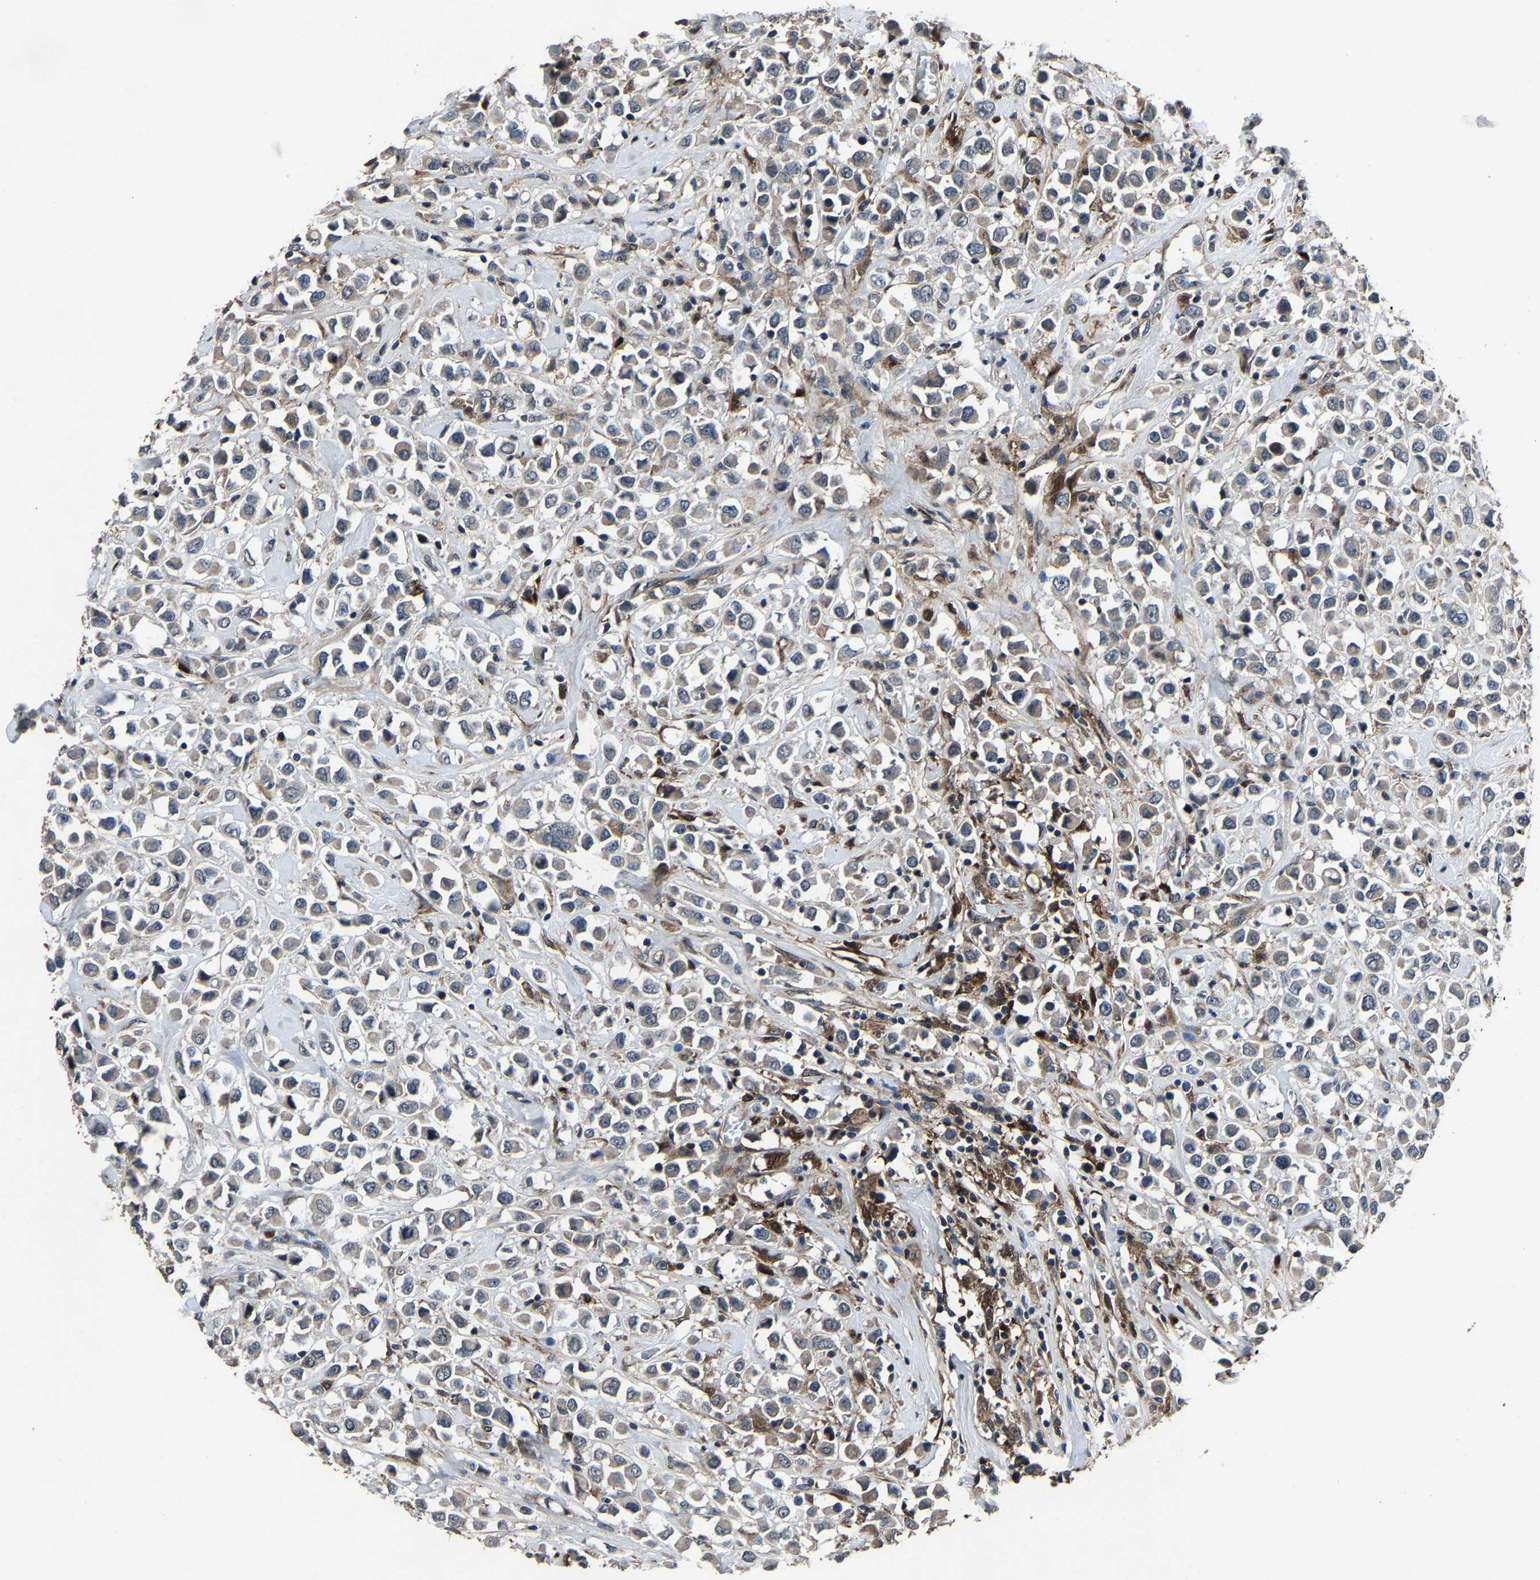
{"staining": {"intensity": "weak", "quantity": "<25%", "location": "cytoplasmic/membranous"}, "tissue": "breast cancer", "cell_type": "Tumor cells", "image_type": "cancer", "snomed": [{"axis": "morphology", "description": "Duct carcinoma"}, {"axis": "topography", "description": "Breast"}], "caption": "There is no significant staining in tumor cells of breast cancer.", "gene": "PCNX2", "patient": {"sex": "female", "age": 61}}